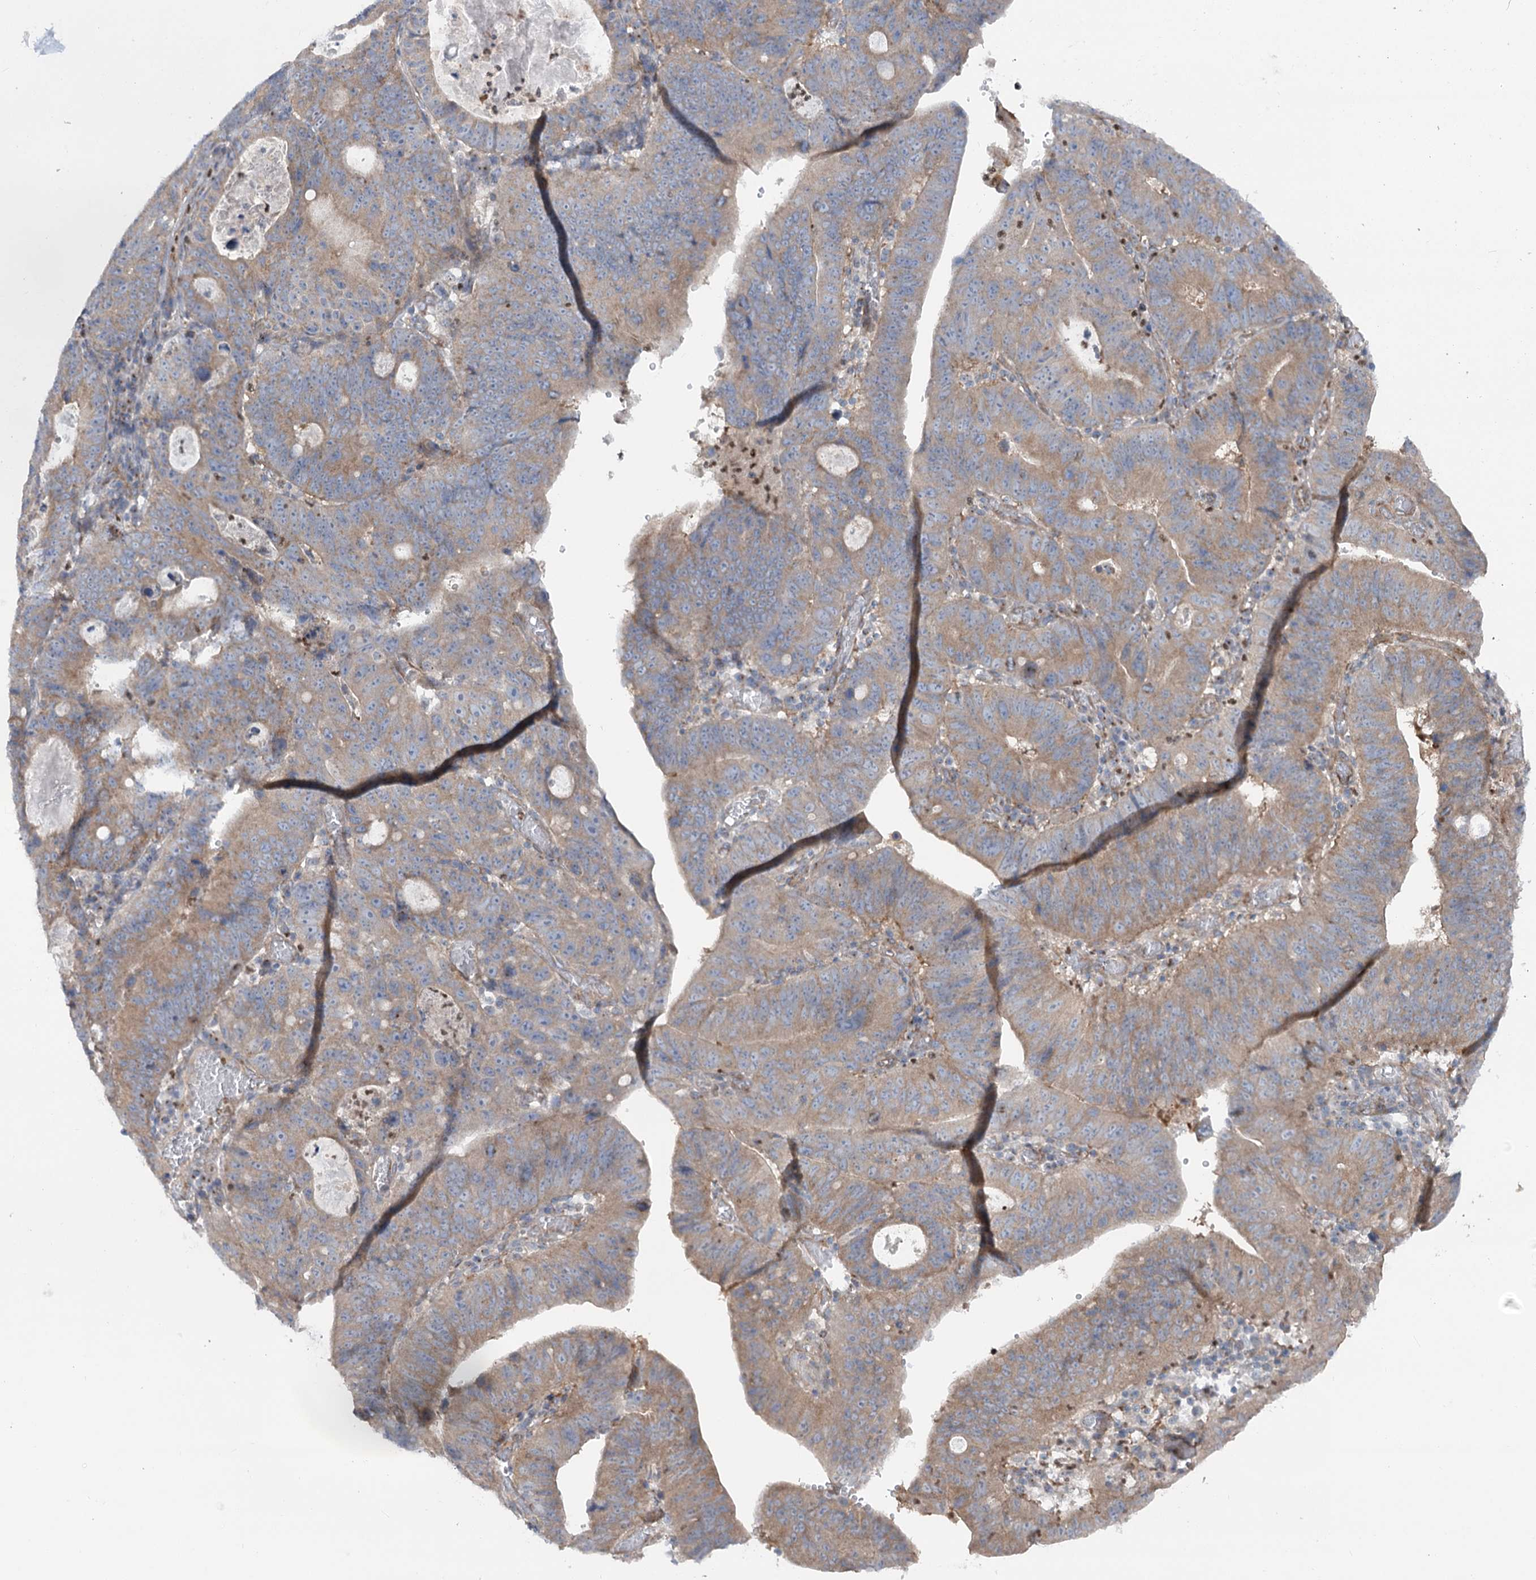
{"staining": {"intensity": "moderate", "quantity": ">75%", "location": "cytoplasmic/membranous"}, "tissue": "stomach cancer", "cell_type": "Tumor cells", "image_type": "cancer", "snomed": [{"axis": "morphology", "description": "Adenocarcinoma, NOS"}, {"axis": "topography", "description": "Stomach"}], "caption": "Human stomach cancer stained for a protein (brown) shows moderate cytoplasmic/membranous positive staining in approximately >75% of tumor cells.", "gene": "SCN11A", "patient": {"sex": "male", "age": 59}}